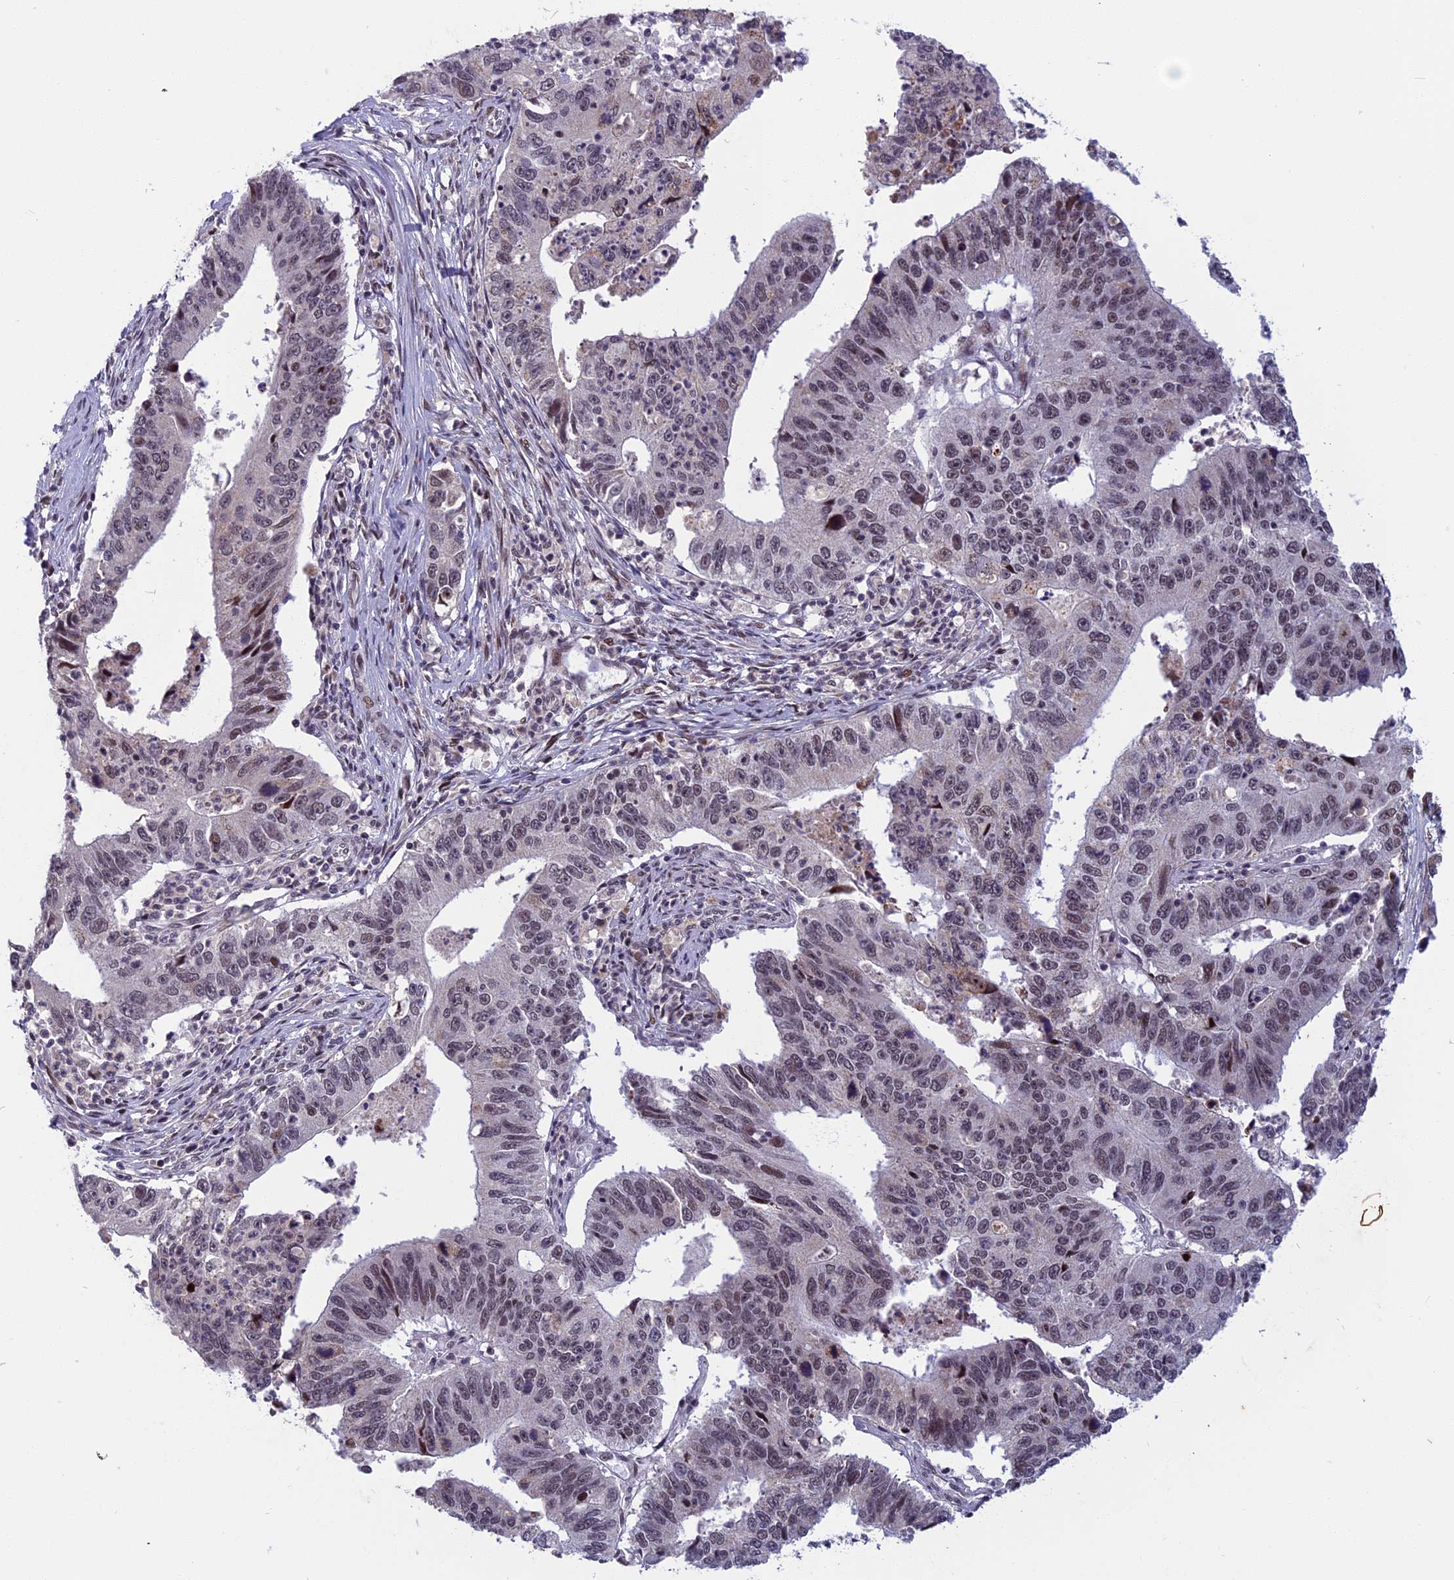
{"staining": {"intensity": "weak", "quantity": "25%-75%", "location": "nuclear"}, "tissue": "stomach cancer", "cell_type": "Tumor cells", "image_type": "cancer", "snomed": [{"axis": "morphology", "description": "Adenocarcinoma, NOS"}, {"axis": "topography", "description": "Stomach"}], "caption": "Immunohistochemistry (DAB (3,3'-diaminobenzidine)) staining of stomach adenocarcinoma reveals weak nuclear protein positivity in approximately 25%-75% of tumor cells. (DAB (3,3'-diaminobenzidine) IHC with brightfield microscopy, high magnification).", "gene": "CDC7", "patient": {"sex": "male", "age": 59}}